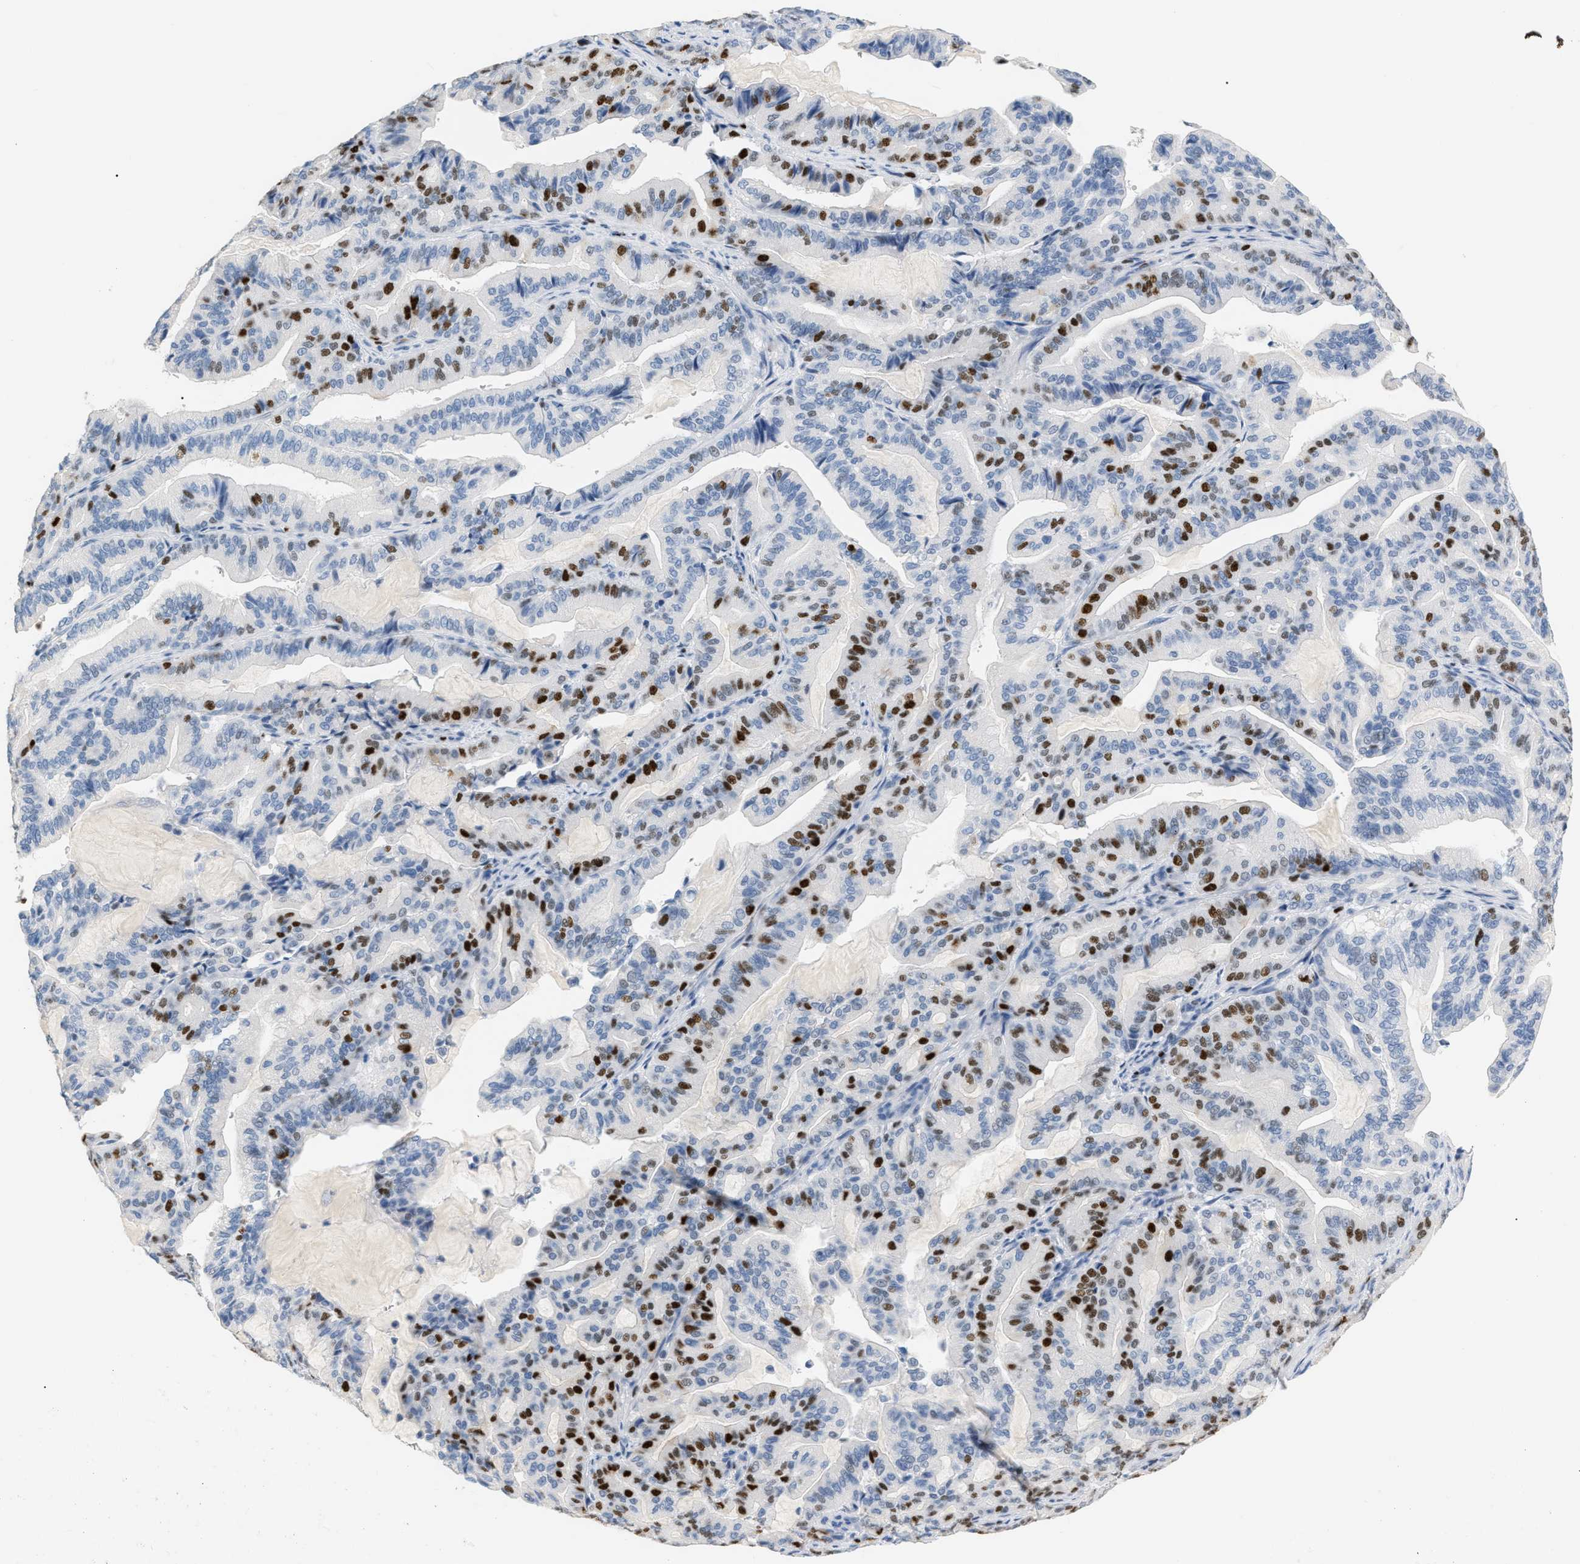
{"staining": {"intensity": "strong", "quantity": "25%-75%", "location": "nuclear"}, "tissue": "pancreatic cancer", "cell_type": "Tumor cells", "image_type": "cancer", "snomed": [{"axis": "morphology", "description": "Adenocarcinoma, NOS"}, {"axis": "topography", "description": "Pancreas"}], "caption": "Brown immunohistochemical staining in human pancreatic adenocarcinoma reveals strong nuclear expression in approximately 25%-75% of tumor cells.", "gene": "MCM7", "patient": {"sex": "male", "age": 63}}